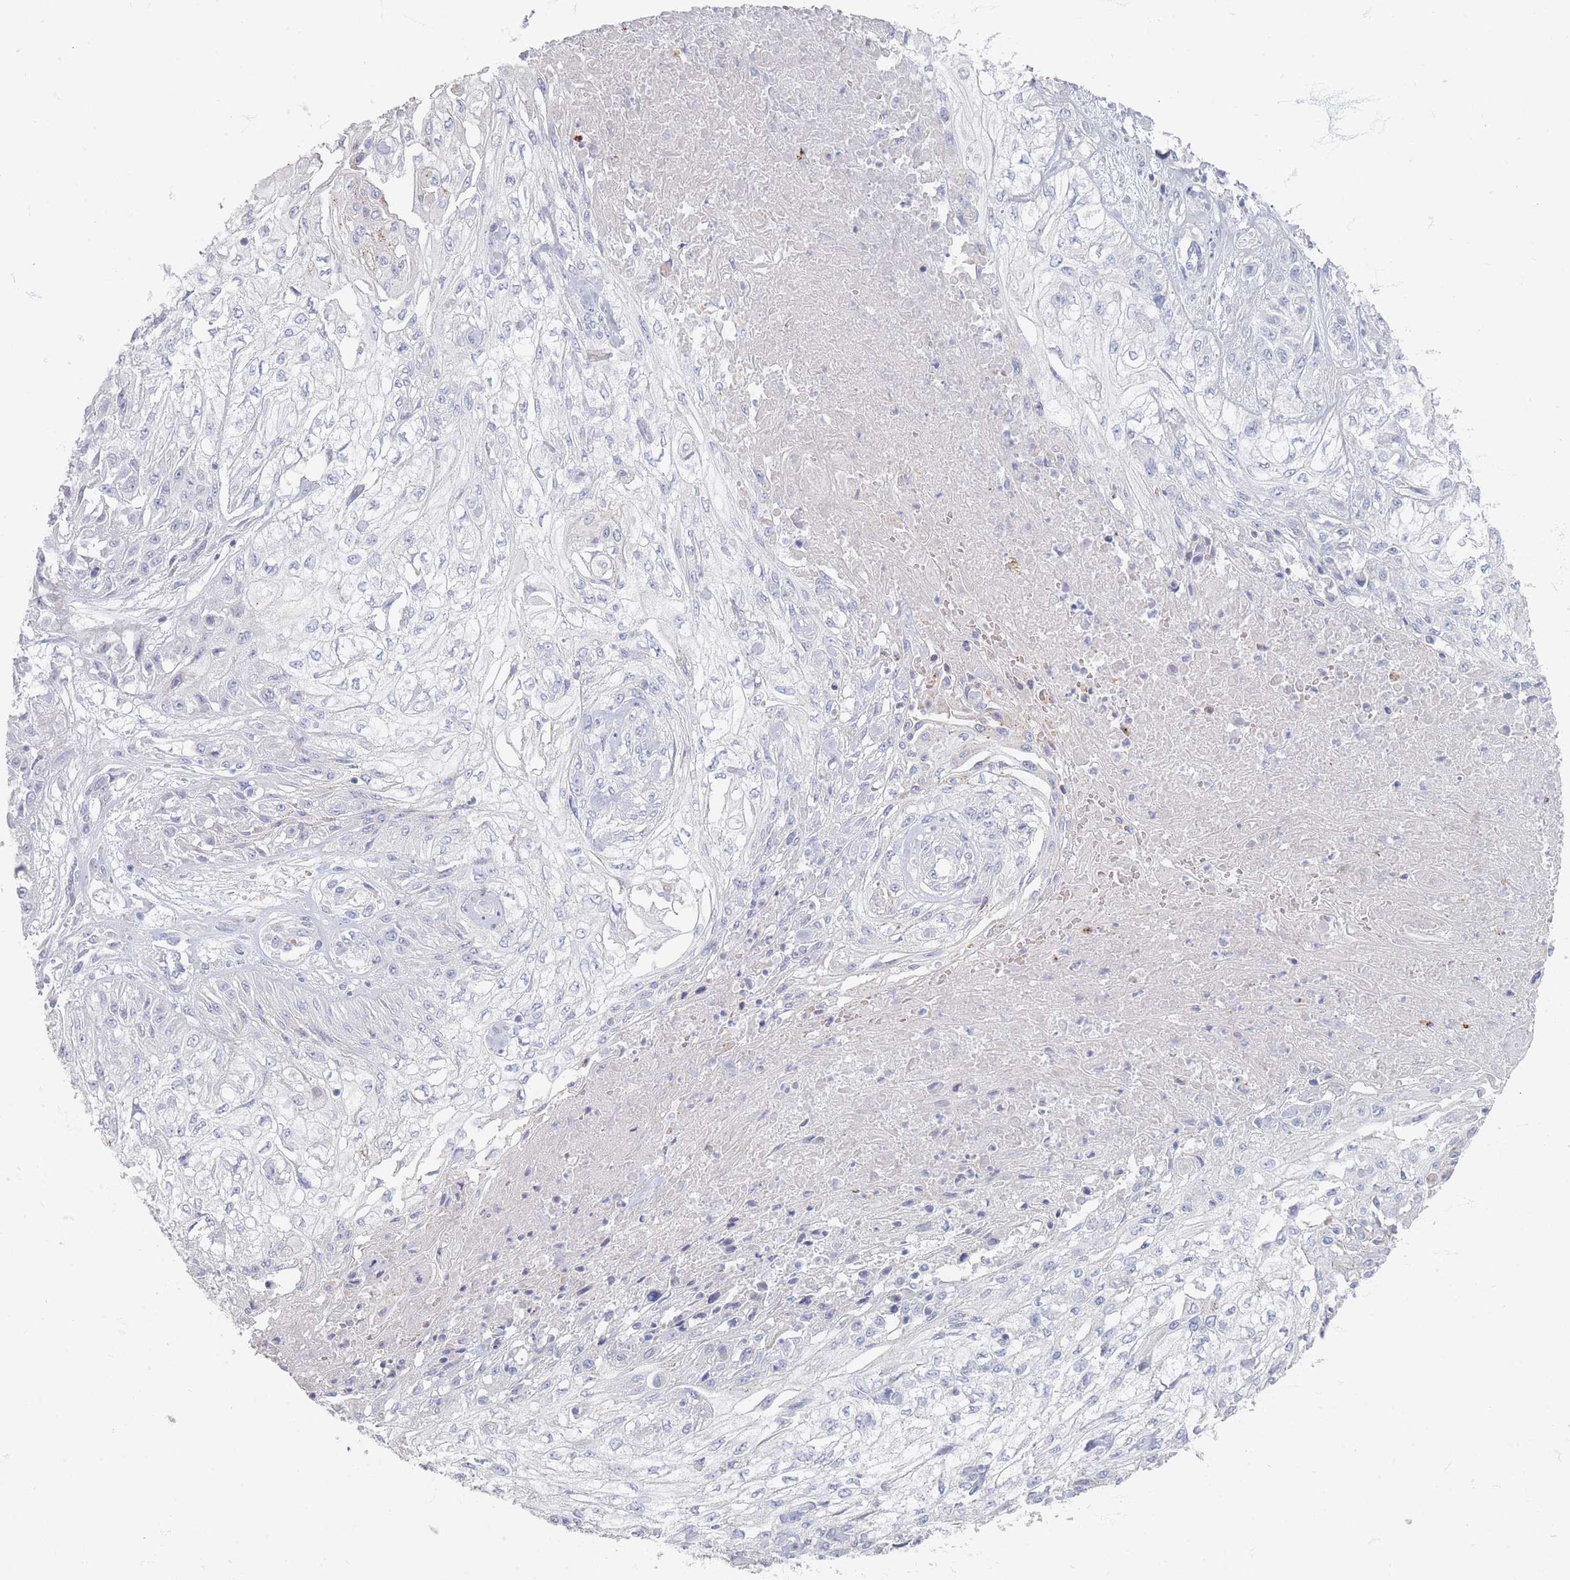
{"staining": {"intensity": "negative", "quantity": "none", "location": "none"}, "tissue": "skin cancer", "cell_type": "Tumor cells", "image_type": "cancer", "snomed": [{"axis": "morphology", "description": "Squamous cell carcinoma, NOS"}, {"axis": "morphology", "description": "Squamous cell carcinoma, metastatic, NOS"}, {"axis": "topography", "description": "Skin"}, {"axis": "topography", "description": "Lymph node"}], "caption": "Immunohistochemistry of skin cancer reveals no staining in tumor cells. (DAB IHC, high magnification).", "gene": "HELZ2", "patient": {"sex": "male", "age": 75}}